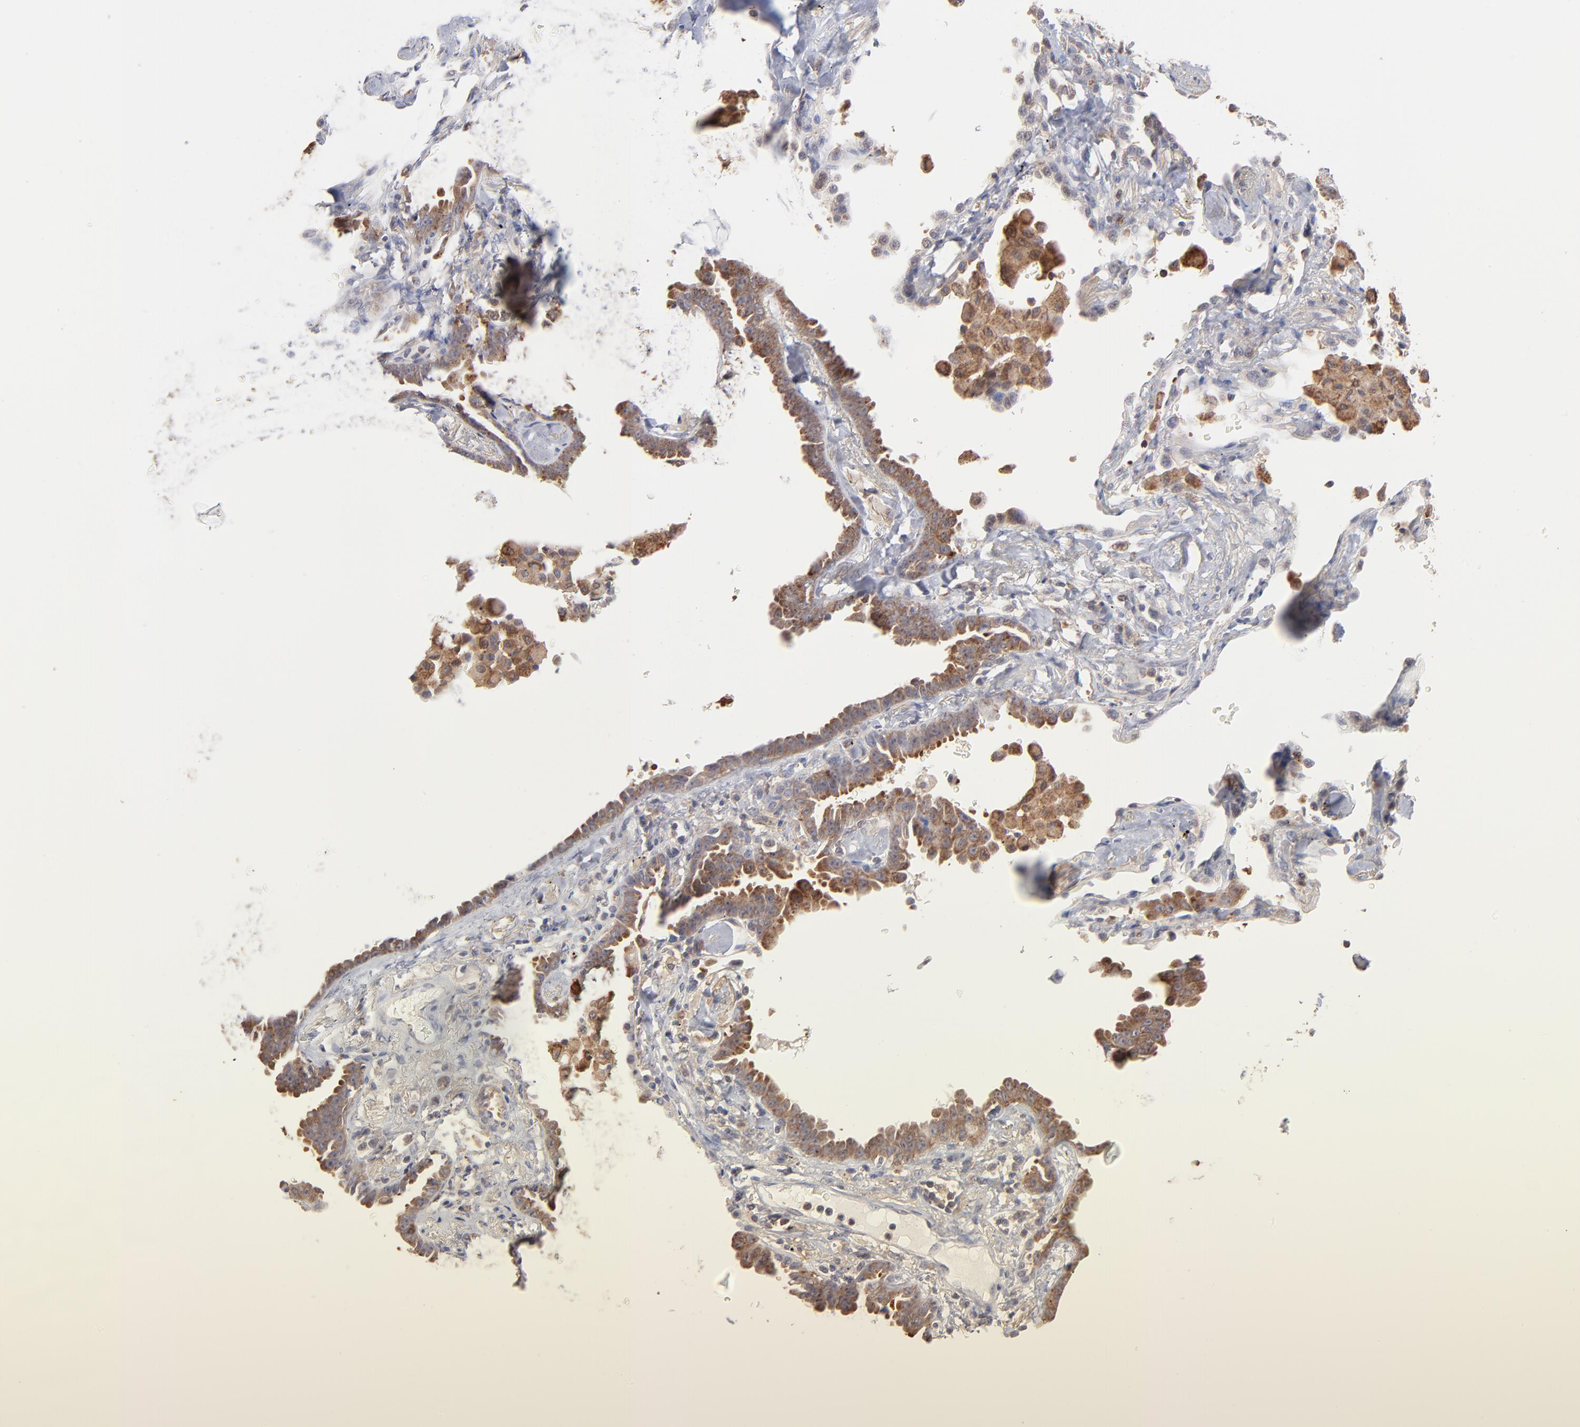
{"staining": {"intensity": "moderate", "quantity": ">75%", "location": "cytoplasmic/membranous"}, "tissue": "lung cancer", "cell_type": "Tumor cells", "image_type": "cancer", "snomed": [{"axis": "morphology", "description": "Adenocarcinoma, NOS"}, {"axis": "topography", "description": "Lung"}], "caption": "The image displays a brown stain indicating the presence of a protein in the cytoplasmic/membranous of tumor cells in lung adenocarcinoma.", "gene": "IVNS1ABP", "patient": {"sex": "female", "age": 64}}